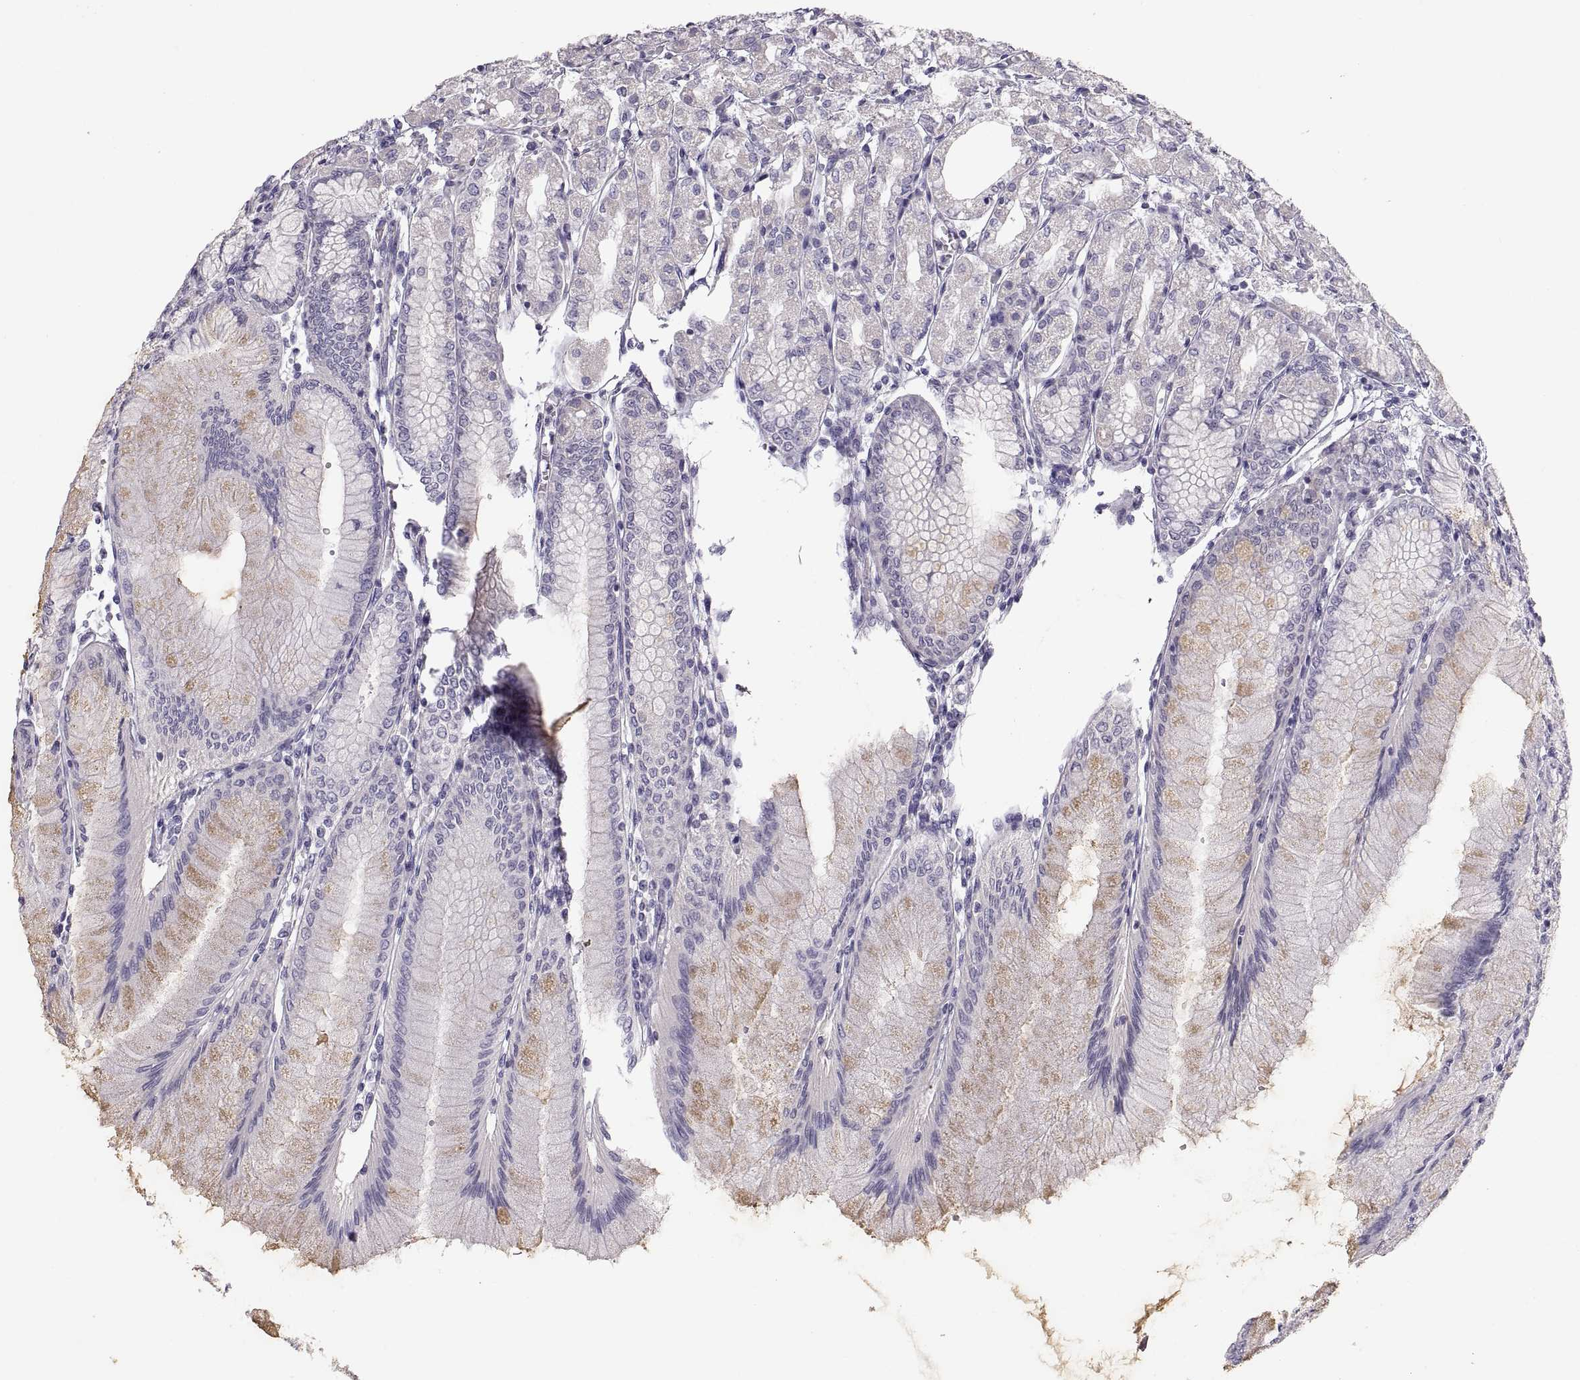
{"staining": {"intensity": "negative", "quantity": "none", "location": "none"}, "tissue": "stomach", "cell_type": "Glandular cells", "image_type": "normal", "snomed": [{"axis": "morphology", "description": "Normal tissue, NOS"}, {"axis": "topography", "description": "Skeletal muscle"}, {"axis": "topography", "description": "Stomach"}], "caption": "Immunohistochemistry (IHC) image of unremarkable stomach: human stomach stained with DAB displays no significant protein staining in glandular cells. The staining is performed using DAB brown chromogen with nuclei counter-stained in using hematoxylin.", "gene": "COL9A3", "patient": {"sex": "female", "age": 57}}